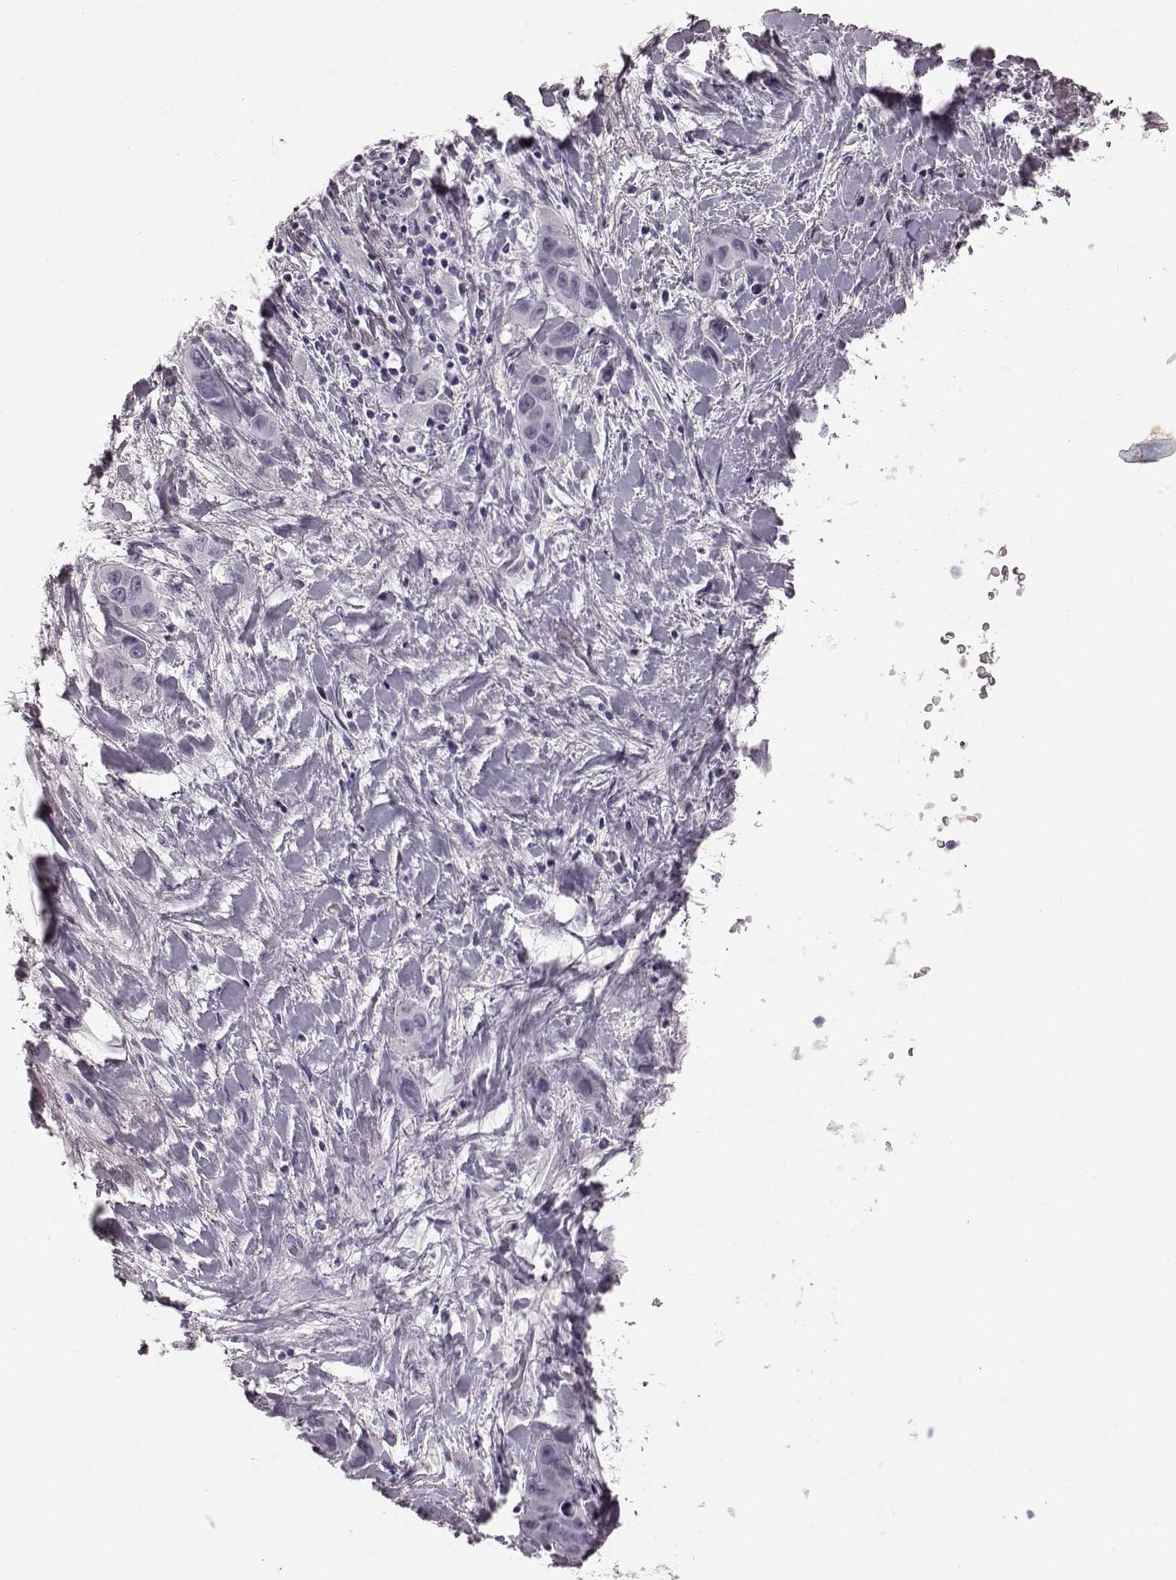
{"staining": {"intensity": "negative", "quantity": "none", "location": "none"}, "tissue": "liver cancer", "cell_type": "Tumor cells", "image_type": "cancer", "snomed": [{"axis": "morphology", "description": "Cholangiocarcinoma"}, {"axis": "topography", "description": "Liver"}], "caption": "A photomicrograph of human liver cancer is negative for staining in tumor cells.", "gene": "AIPL1", "patient": {"sex": "female", "age": 52}}